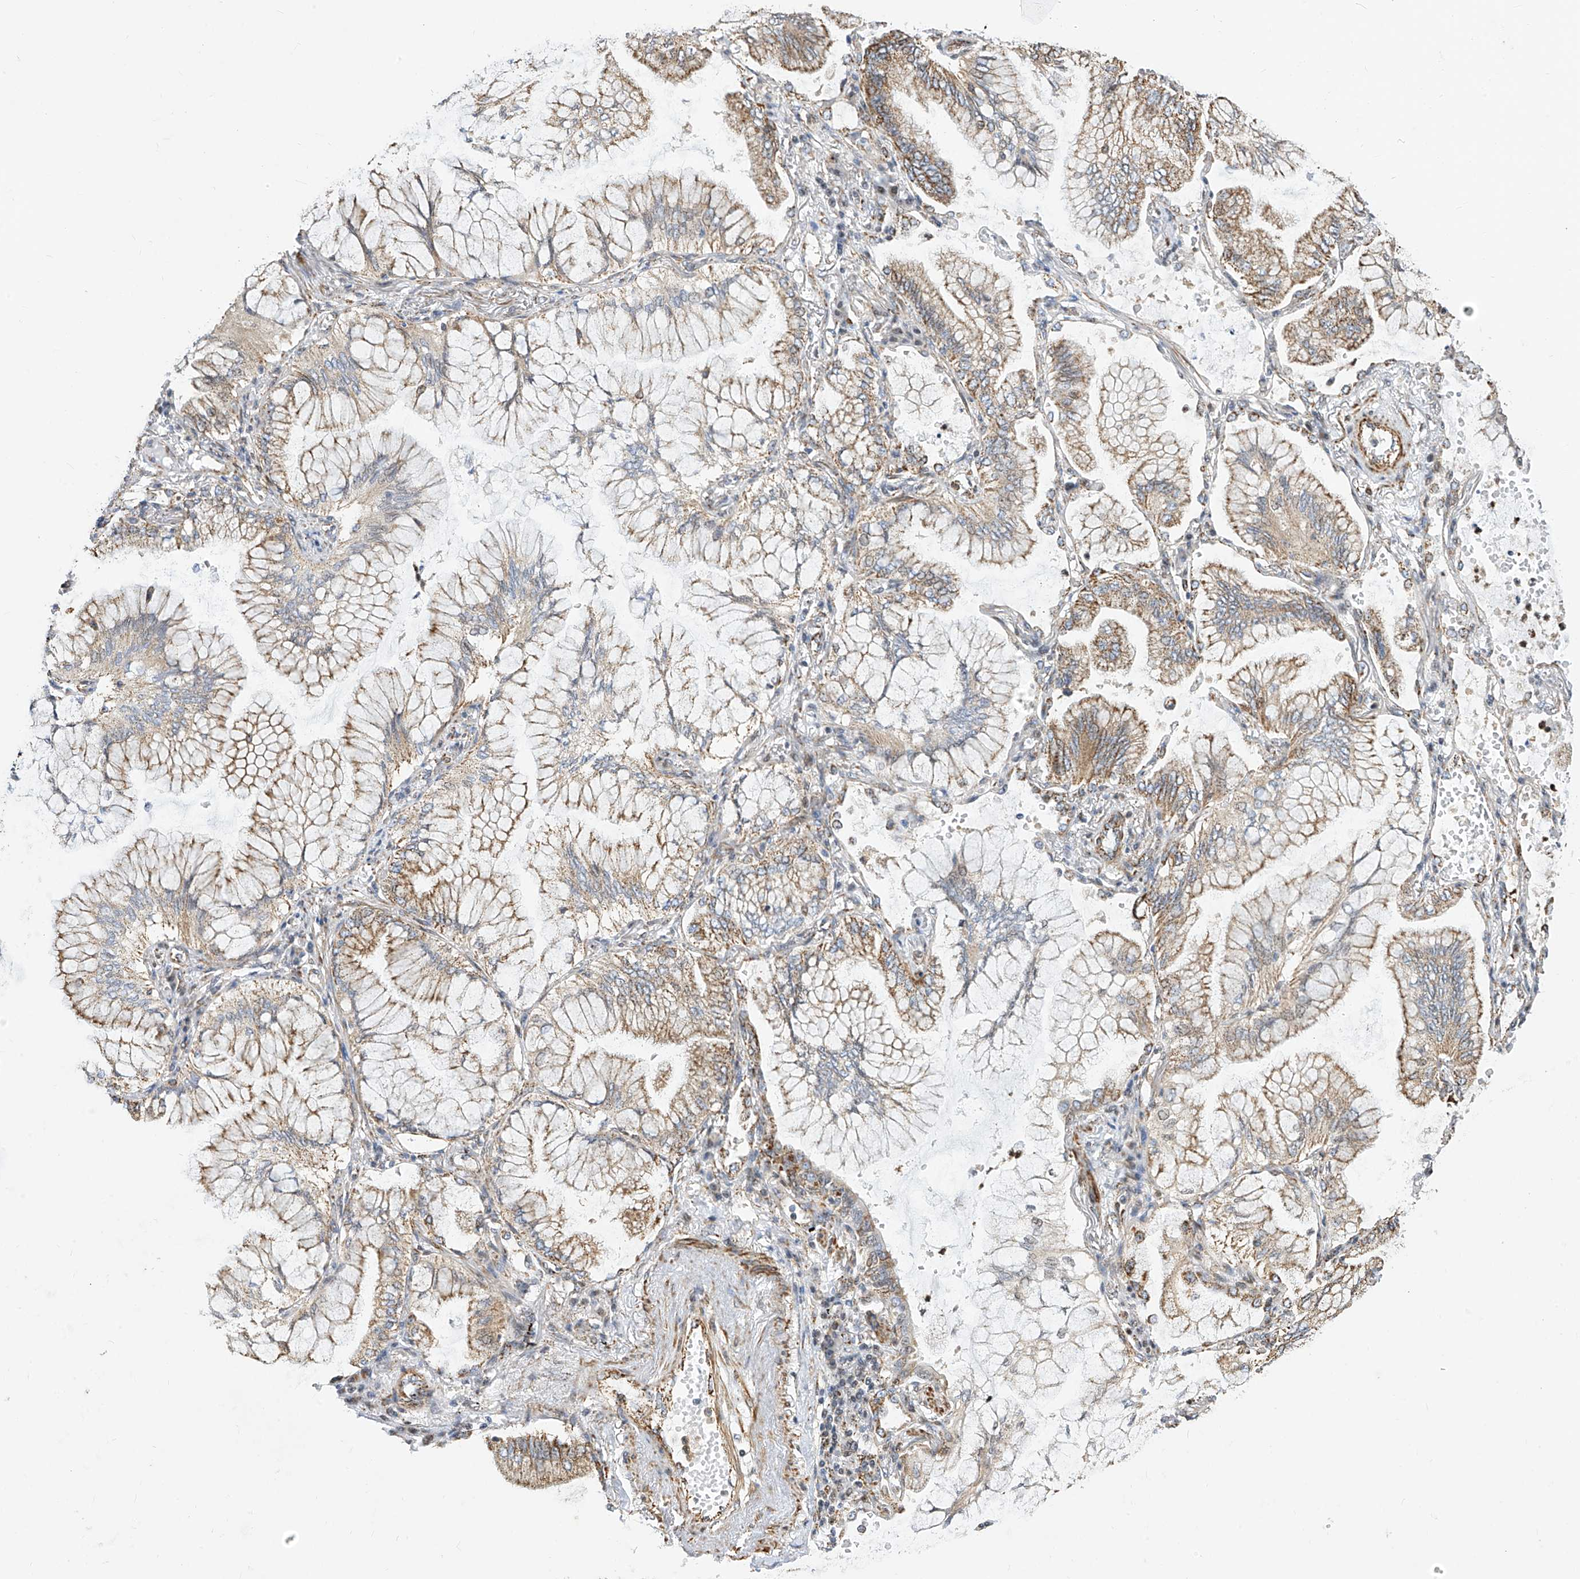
{"staining": {"intensity": "moderate", "quantity": ">75%", "location": "cytoplasmic/membranous"}, "tissue": "lung cancer", "cell_type": "Tumor cells", "image_type": "cancer", "snomed": [{"axis": "morphology", "description": "Adenocarcinoma, NOS"}, {"axis": "topography", "description": "Lung"}], "caption": "Protein analysis of lung cancer tissue demonstrates moderate cytoplasmic/membranous expression in about >75% of tumor cells.", "gene": "TTLL8", "patient": {"sex": "female", "age": 70}}